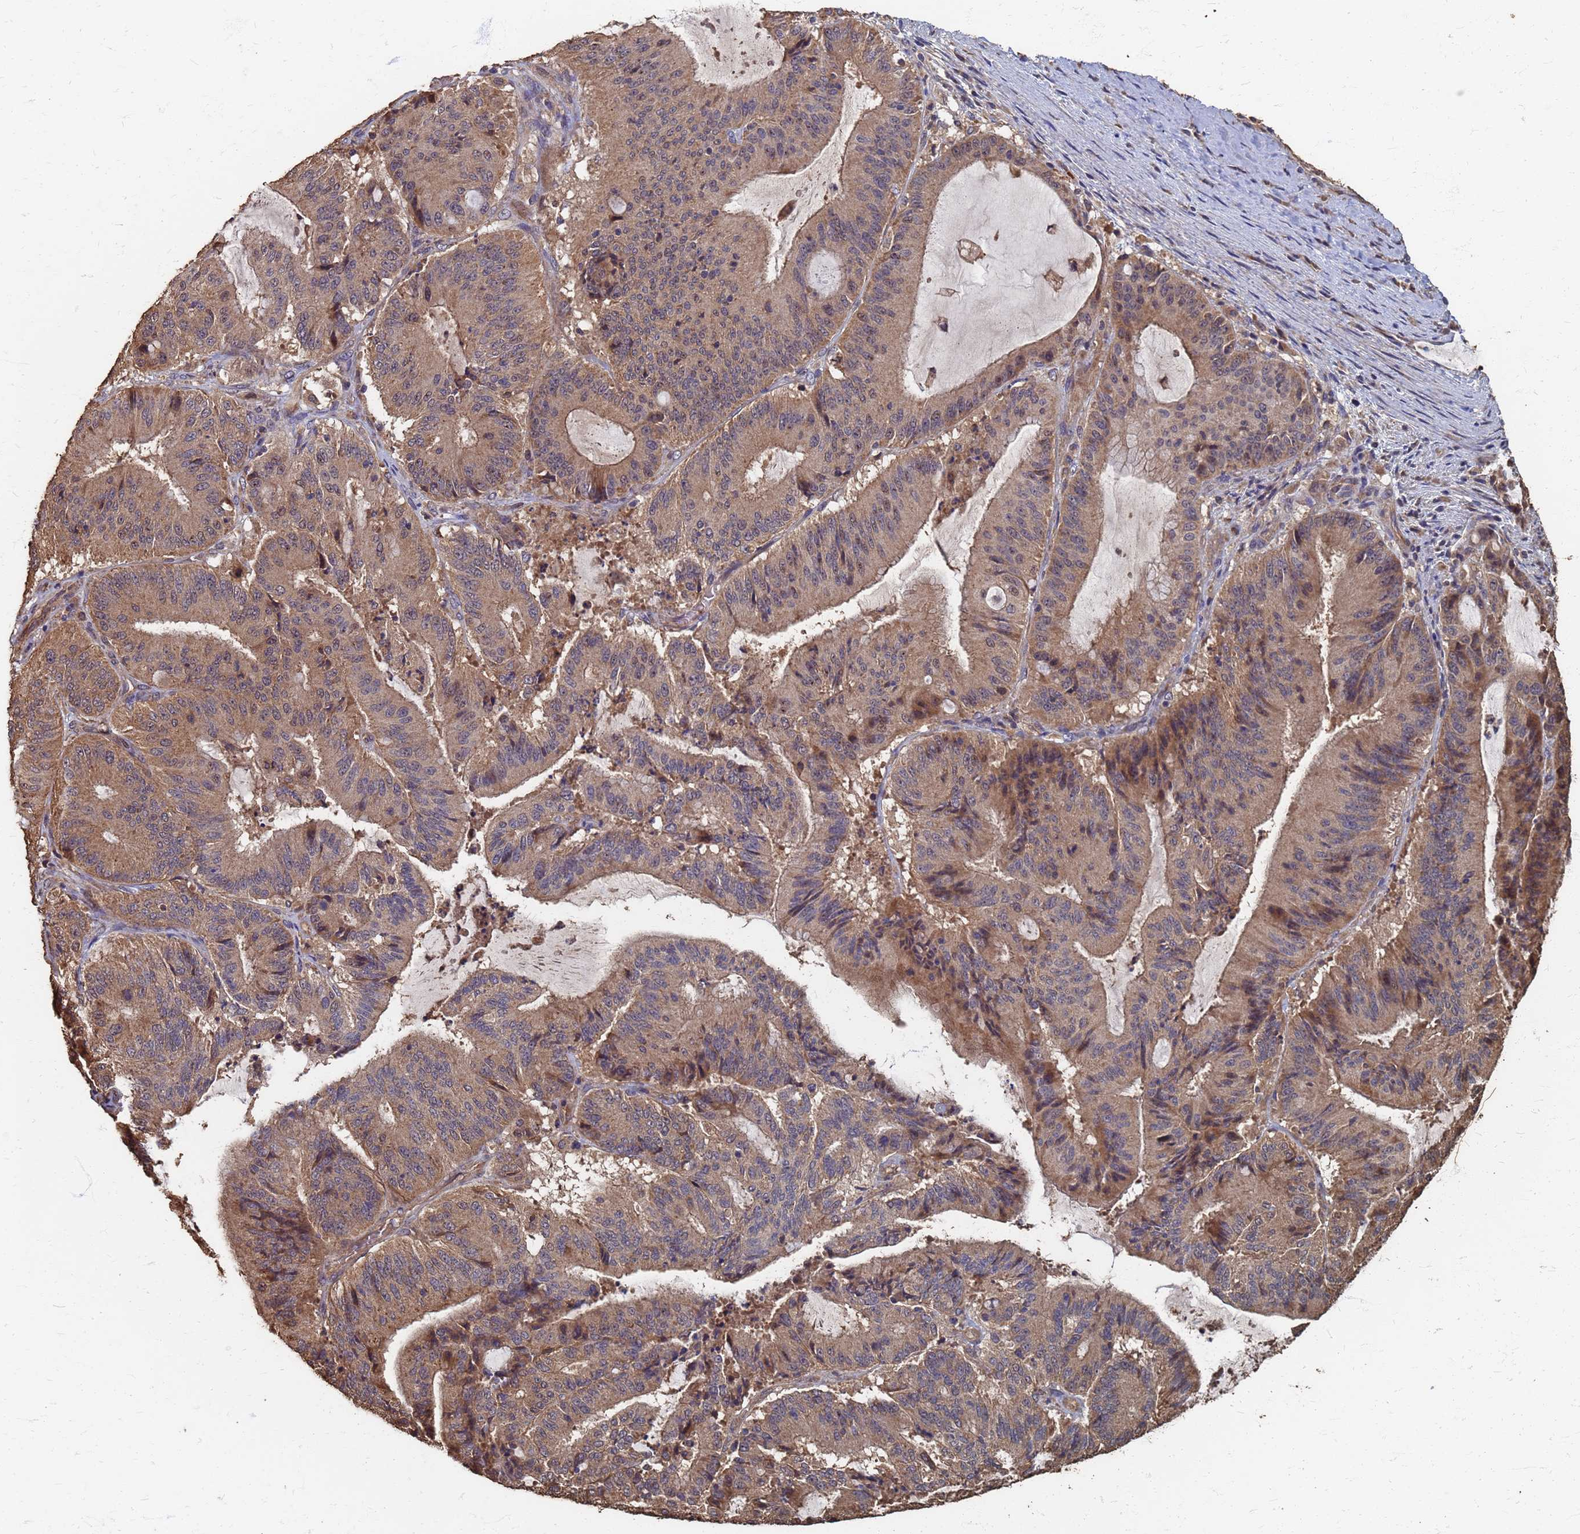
{"staining": {"intensity": "weak", "quantity": ">75%", "location": "cytoplasmic/membranous"}, "tissue": "liver cancer", "cell_type": "Tumor cells", "image_type": "cancer", "snomed": [{"axis": "morphology", "description": "Normal tissue, NOS"}, {"axis": "morphology", "description": "Cholangiocarcinoma"}, {"axis": "topography", "description": "Liver"}, {"axis": "topography", "description": "Peripheral nerve tissue"}], "caption": "Immunohistochemistry (IHC) staining of cholangiocarcinoma (liver), which reveals low levels of weak cytoplasmic/membranous positivity in approximately >75% of tumor cells indicating weak cytoplasmic/membranous protein staining. The staining was performed using DAB (brown) for protein detection and nuclei were counterstained in hematoxylin (blue).", "gene": "DPH5", "patient": {"sex": "female", "age": 73}}